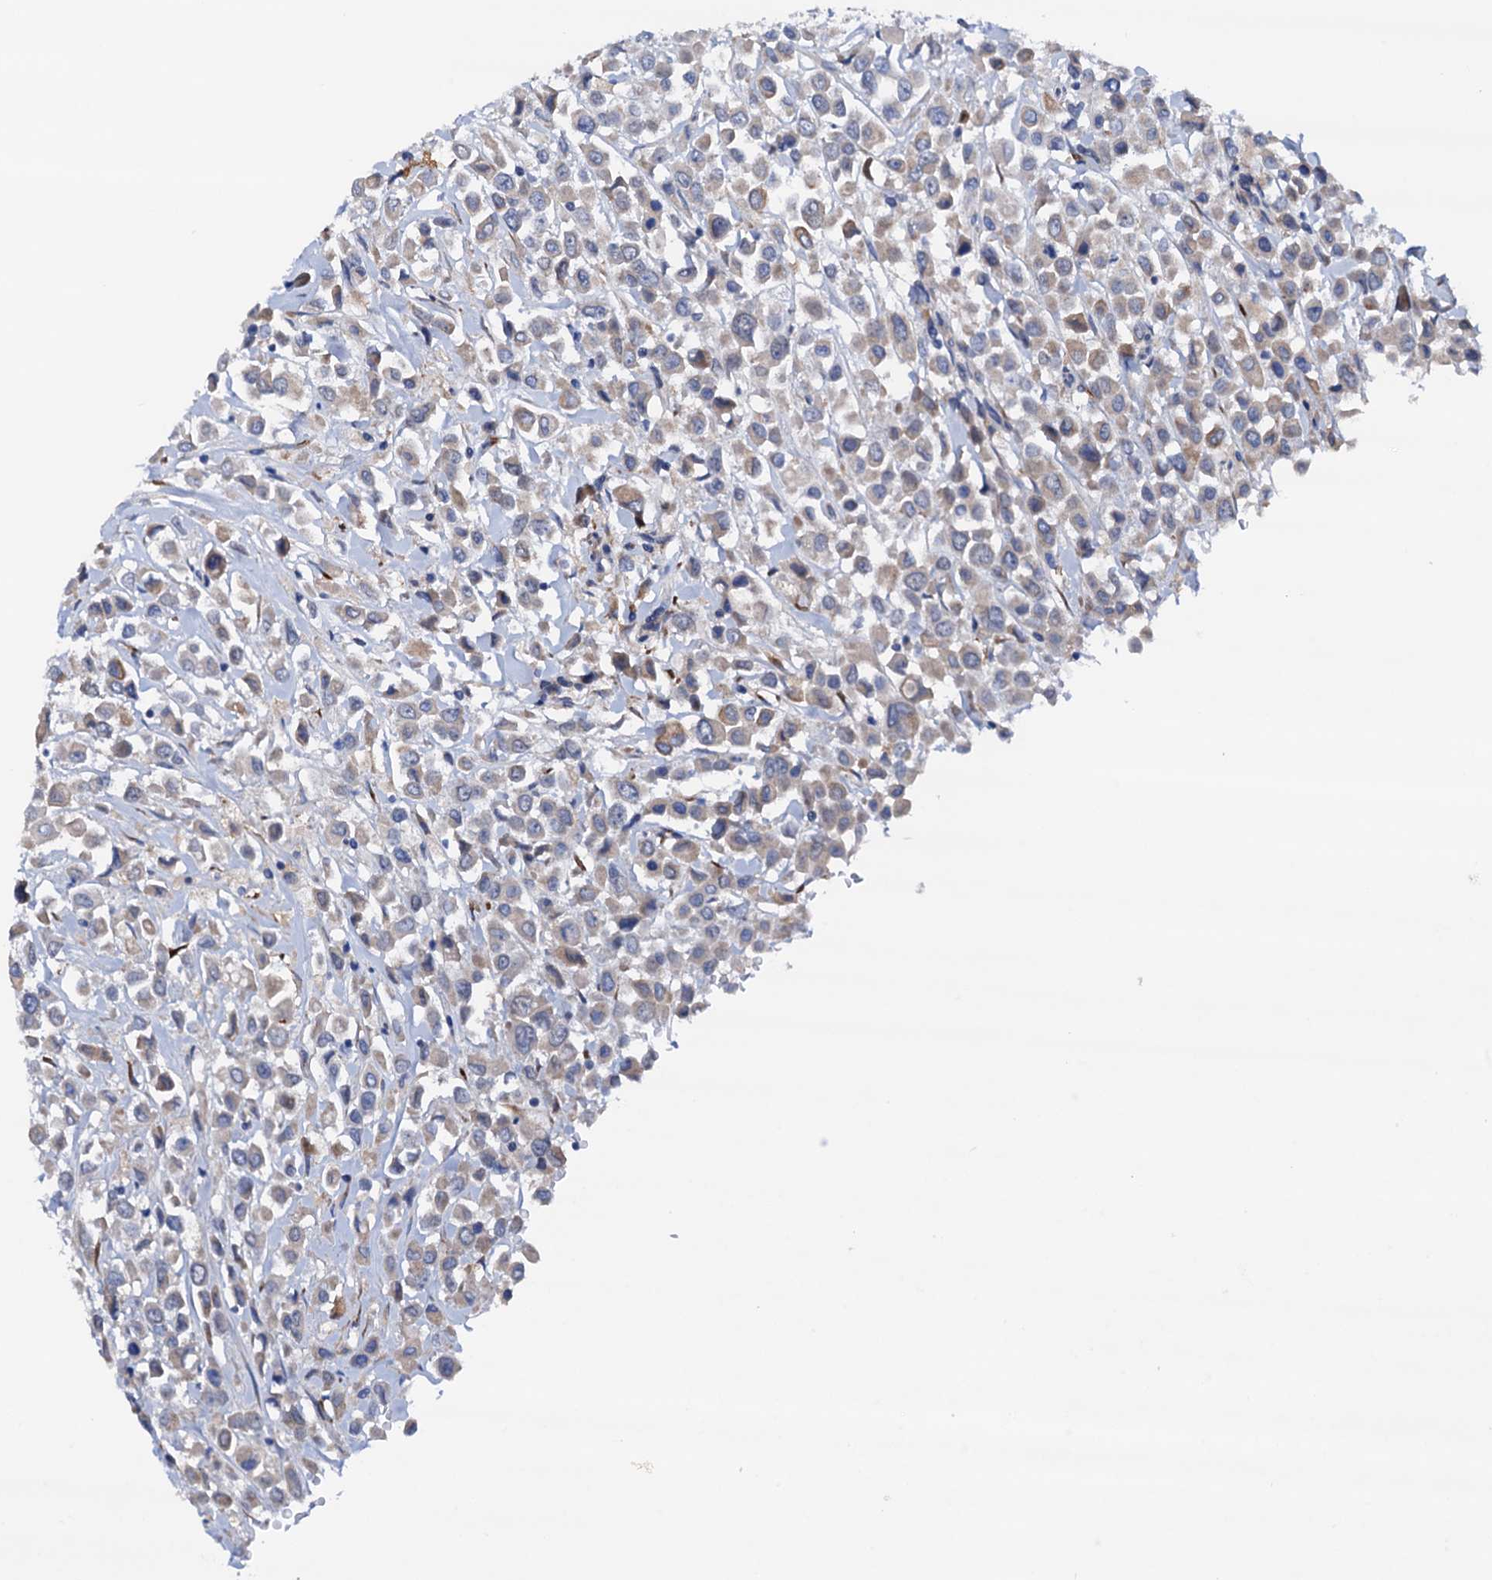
{"staining": {"intensity": "weak", "quantity": "25%-75%", "location": "cytoplasmic/membranous"}, "tissue": "breast cancer", "cell_type": "Tumor cells", "image_type": "cancer", "snomed": [{"axis": "morphology", "description": "Duct carcinoma"}, {"axis": "topography", "description": "Breast"}], "caption": "Breast cancer (intraductal carcinoma) stained with a protein marker shows weak staining in tumor cells.", "gene": "RASSF9", "patient": {"sex": "female", "age": 61}}